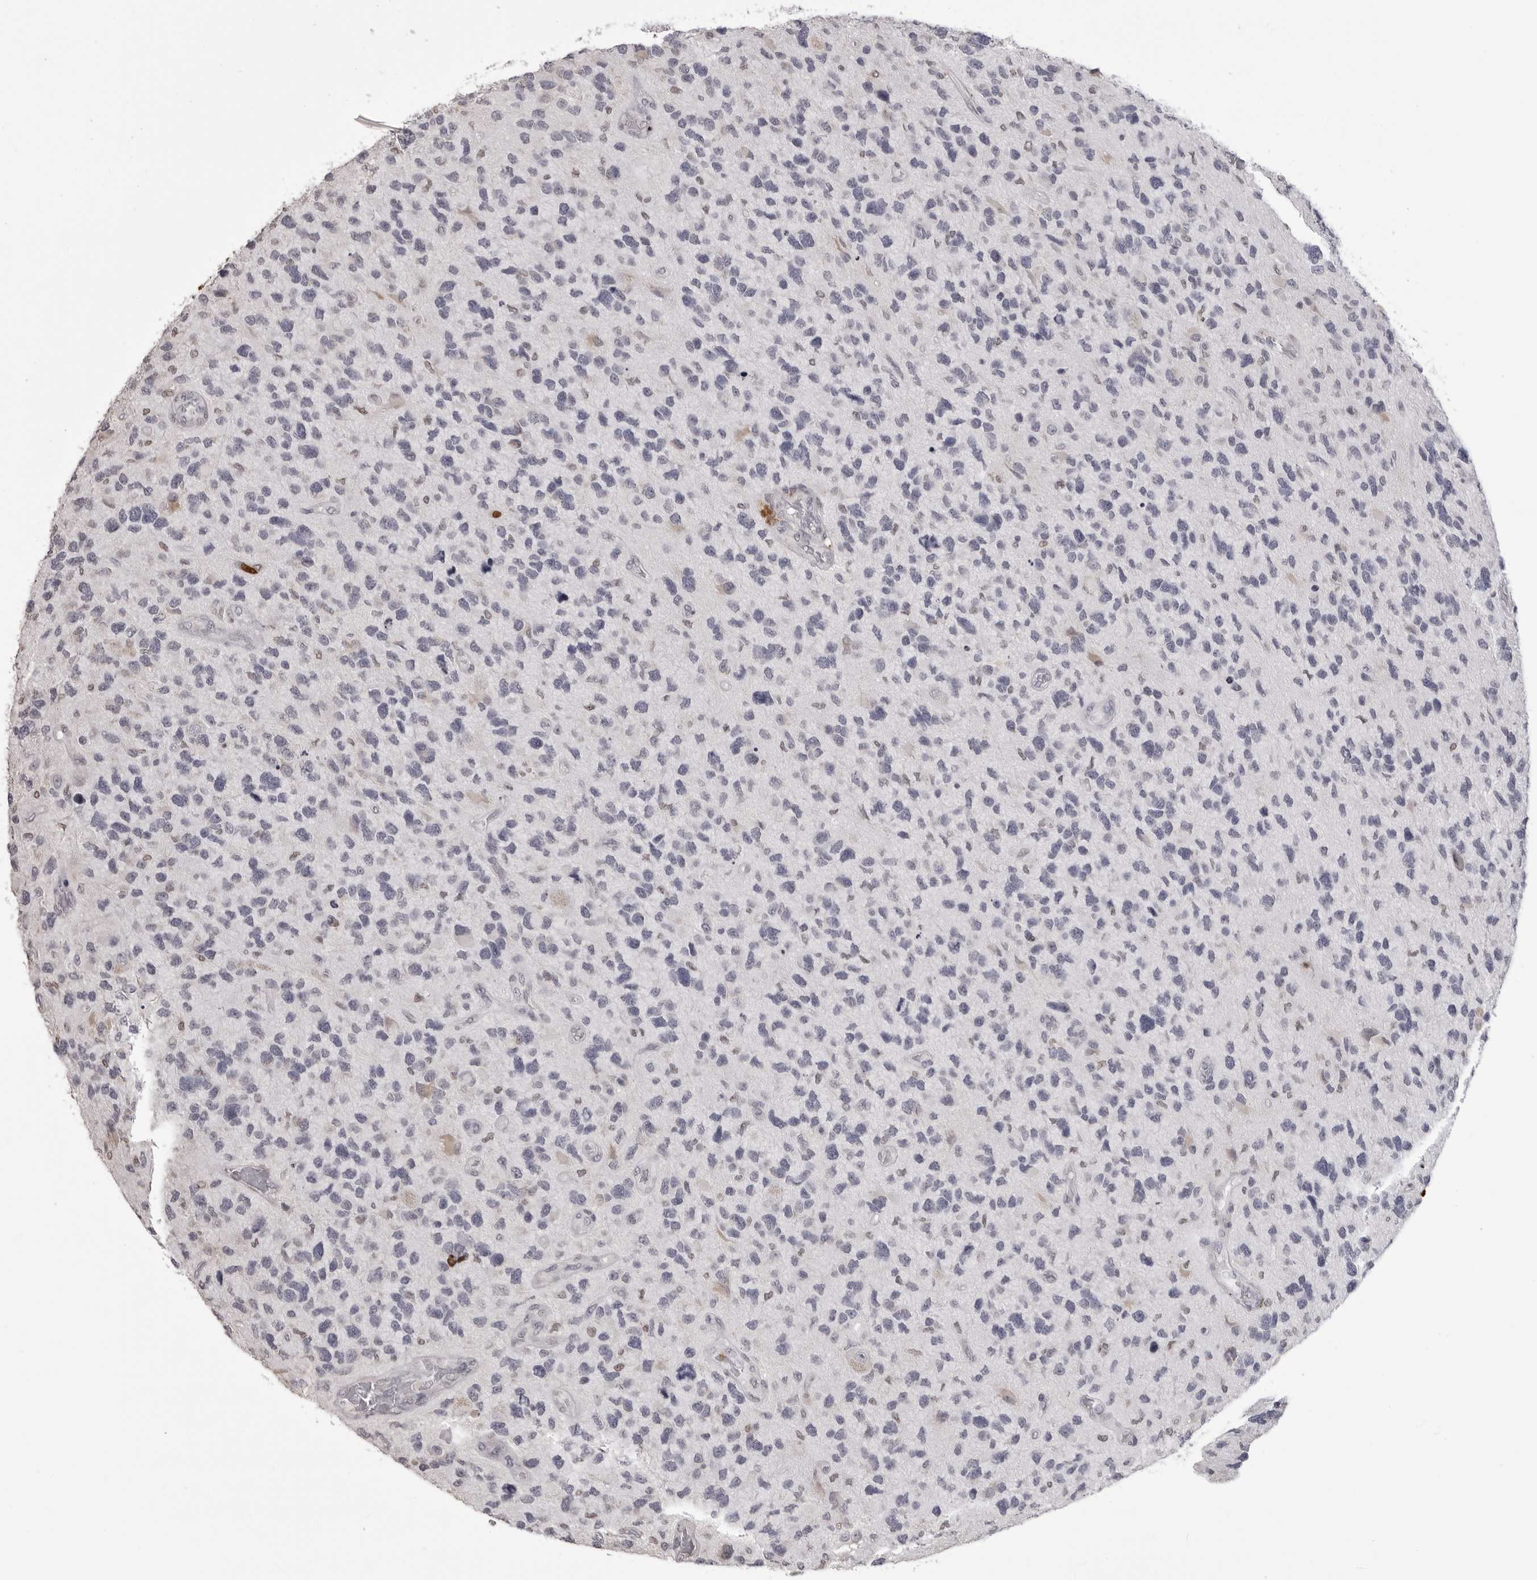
{"staining": {"intensity": "negative", "quantity": "none", "location": "none"}, "tissue": "glioma", "cell_type": "Tumor cells", "image_type": "cancer", "snomed": [{"axis": "morphology", "description": "Glioma, malignant, High grade"}, {"axis": "topography", "description": "Brain"}], "caption": "Image shows no protein positivity in tumor cells of high-grade glioma (malignant) tissue.", "gene": "IL31", "patient": {"sex": "female", "age": 58}}